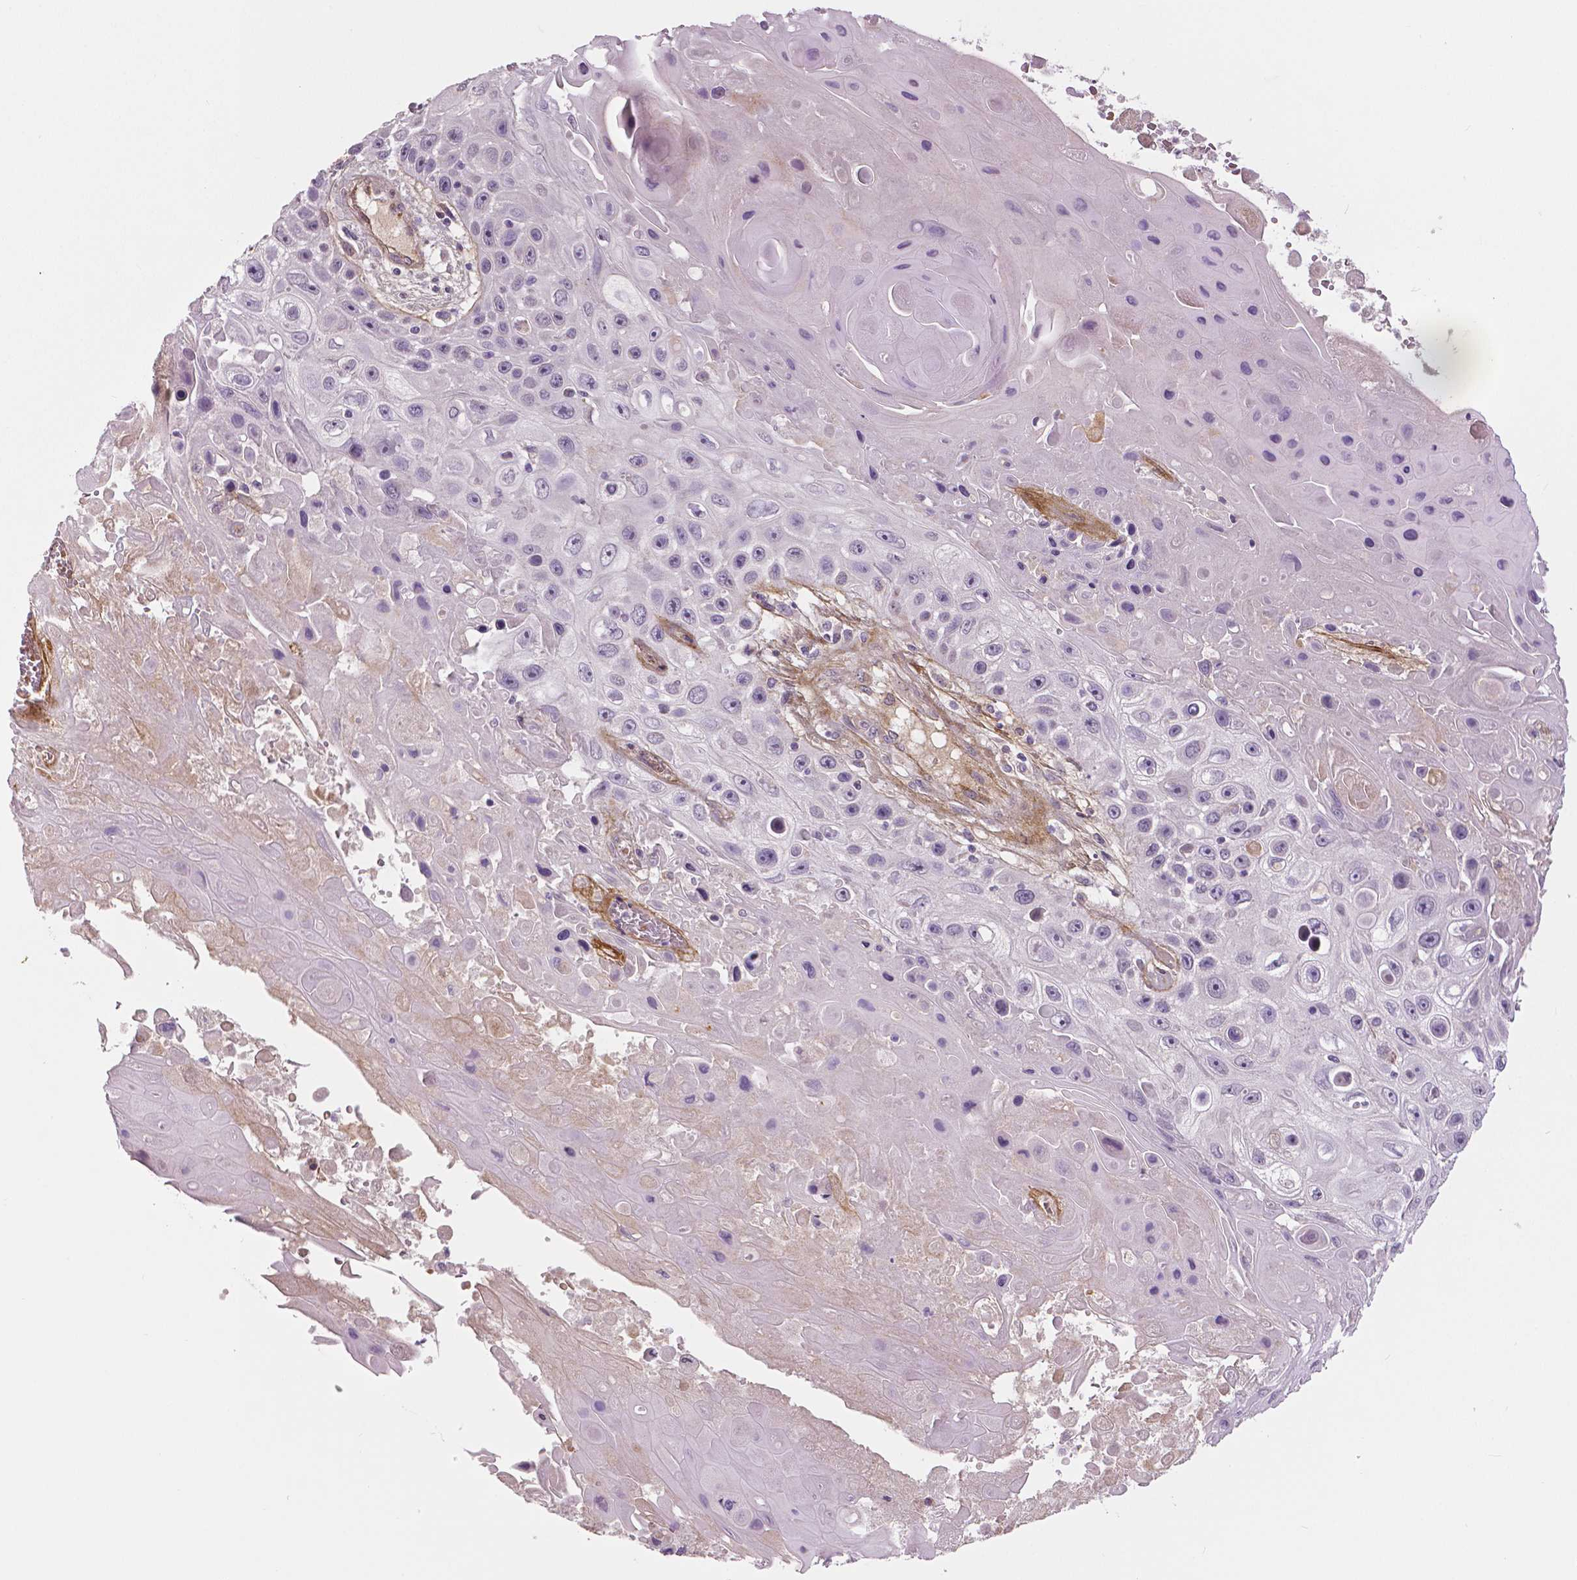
{"staining": {"intensity": "negative", "quantity": "none", "location": "none"}, "tissue": "skin cancer", "cell_type": "Tumor cells", "image_type": "cancer", "snomed": [{"axis": "morphology", "description": "Squamous cell carcinoma, NOS"}, {"axis": "topography", "description": "Skin"}], "caption": "An immunohistochemistry (IHC) image of skin cancer is shown. There is no staining in tumor cells of skin cancer.", "gene": "FLT1", "patient": {"sex": "male", "age": 82}}